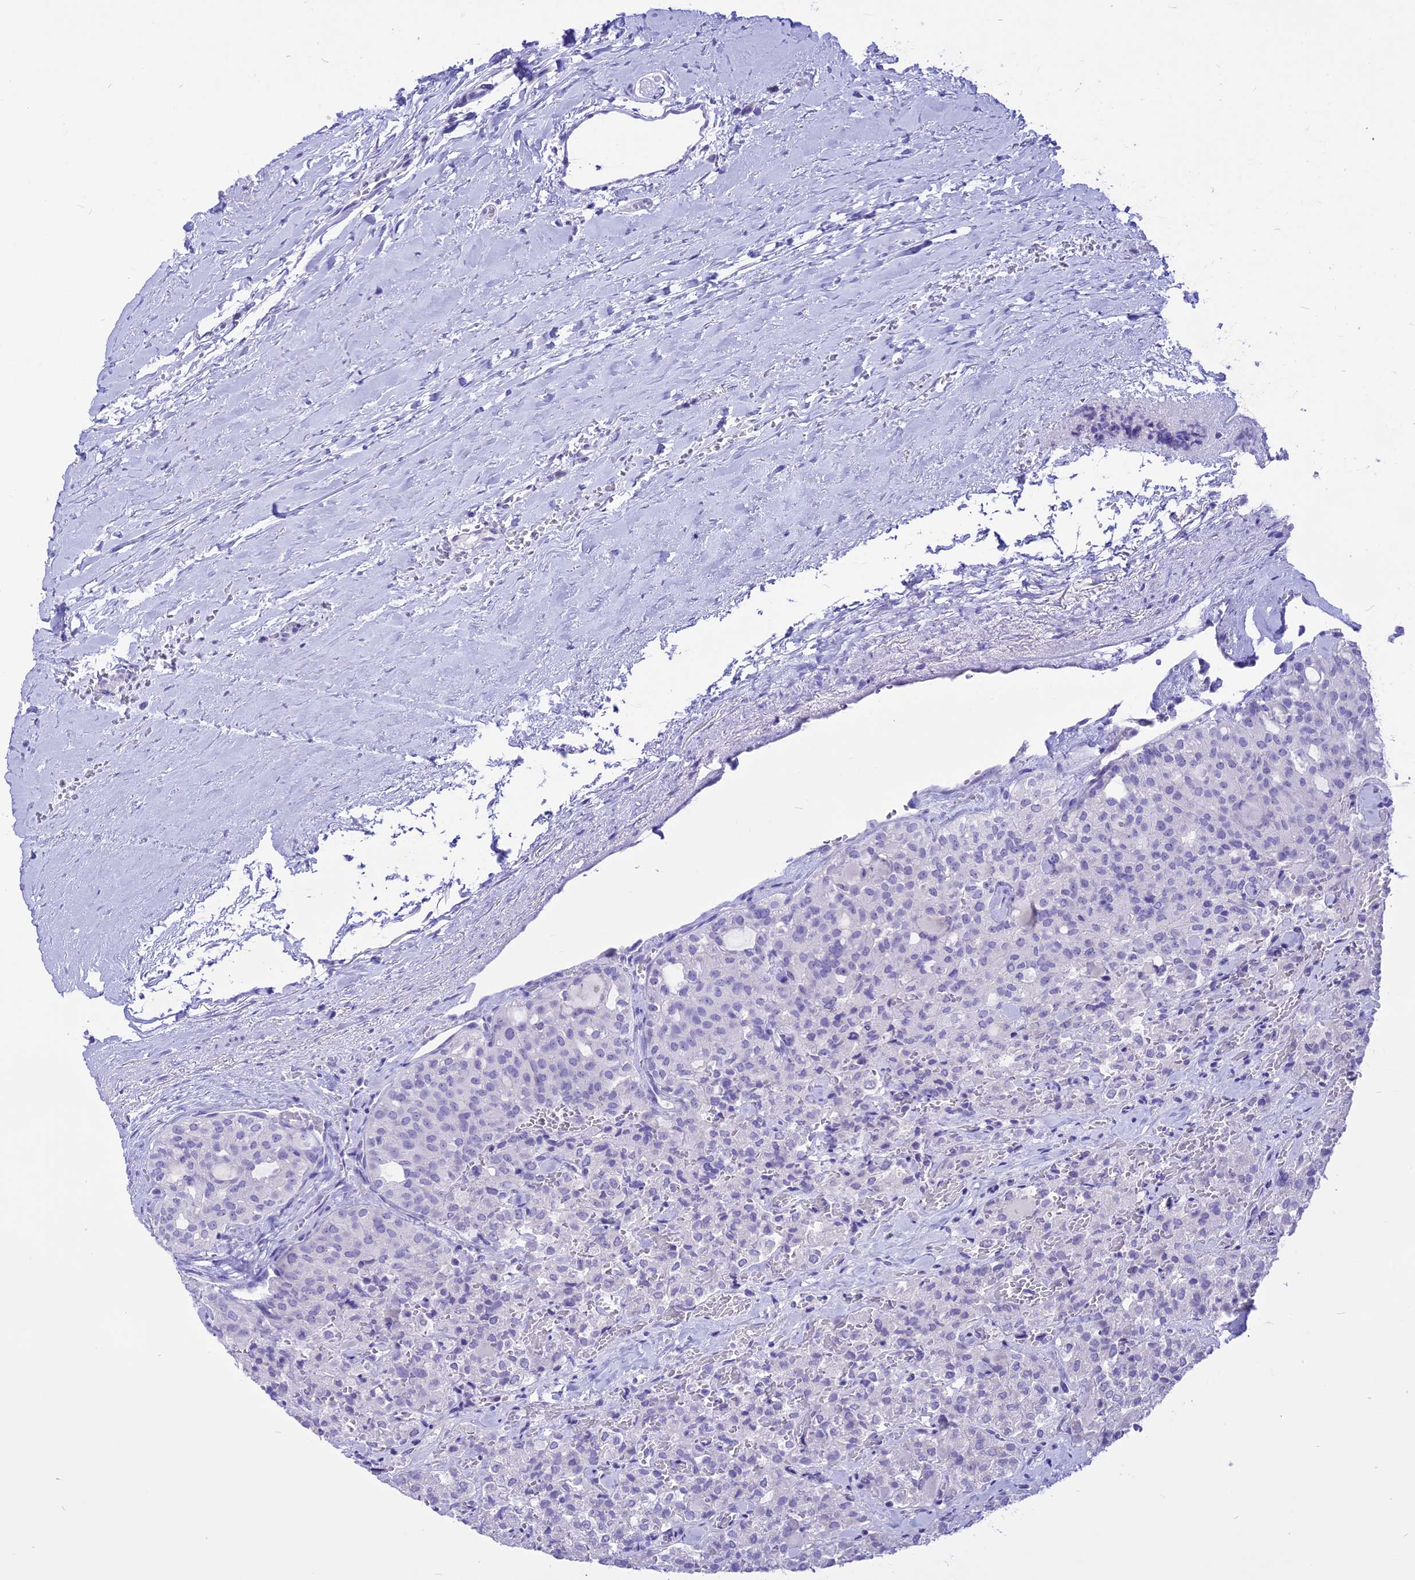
{"staining": {"intensity": "negative", "quantity": "none", "location": "none"}, "tissue": "thyroid cancer", "cell_type": "Tumor cells", "image_type": "cancer", "snomed": [{"axis": "morphology", "description": "Follicular adenoma carcinoma, NOS"}, {"axis": "topography", "description": "Thyroid gland"}], "caption": "This is an immunohistochemistry (IHC) histopathology image of thyroid cancer (follicular adenoma carcinoma). There is no staining in tumor cells.", "gene": "CMSS1", "patient": {"sex": "male", "age": 75}}